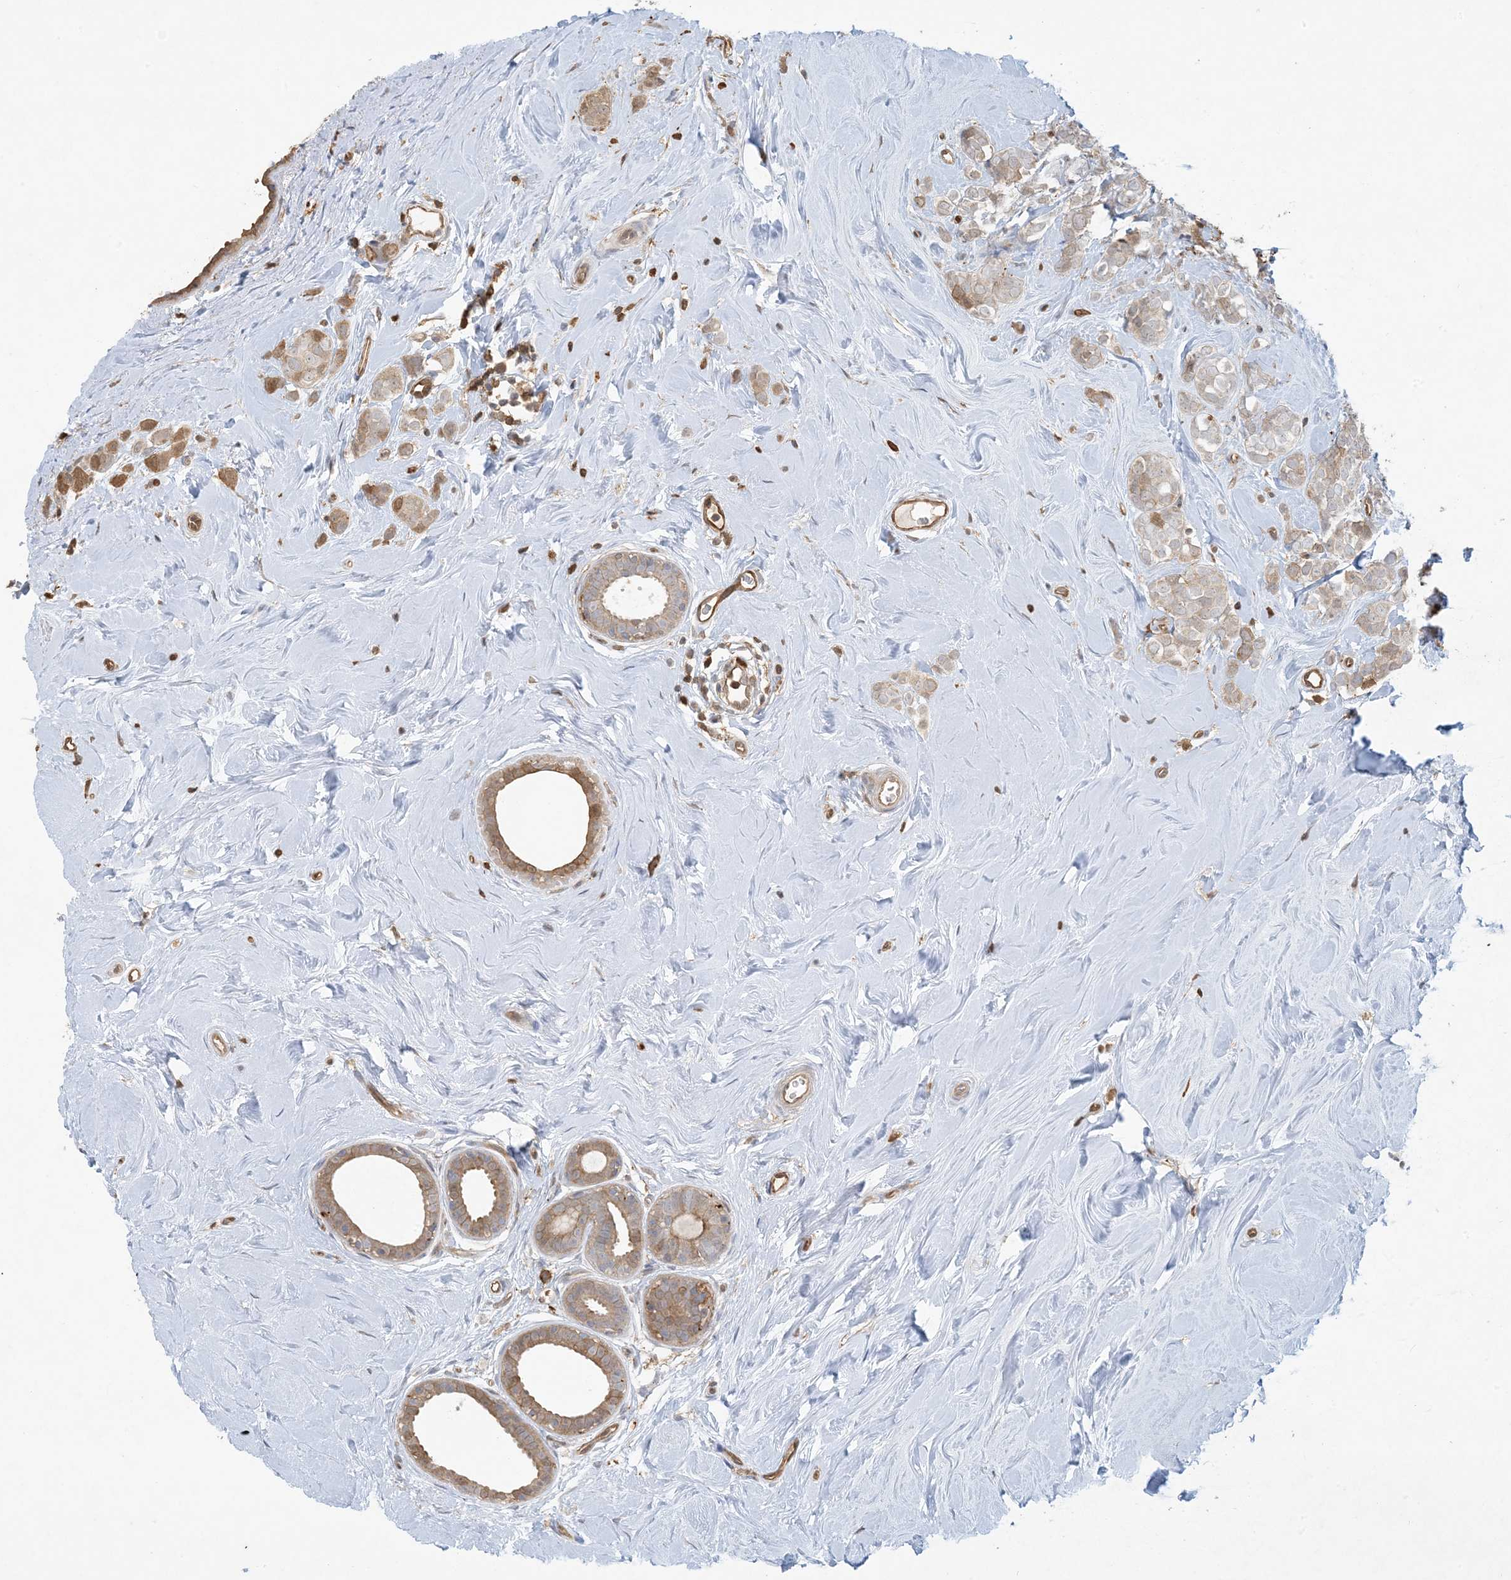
{"staining": {"intensity": "moderate", "quantity": "<25%", "location": "cytoplasmic/membranous"}, "tissue": "breast cancer", "cell_type": "Tumor cells", "image_type": "cancer", "snomed": [{"axis": "morphology", "description": "Lobular carcinoma"}, {"axis": "topography", "description": "Breast"}], "caption": "High-power microscopy captured an IHC micrograph of breast cancer, revealing moderate cytoplasmic/membranous staining in about <25% of tumor cells. (DAB (3,3'-diaminobenzidine) IHC, brown staining for protein, blue staining for nuclei).", "gene": "TMSB4X", "patient": {"sex": "female", "age": 47}}